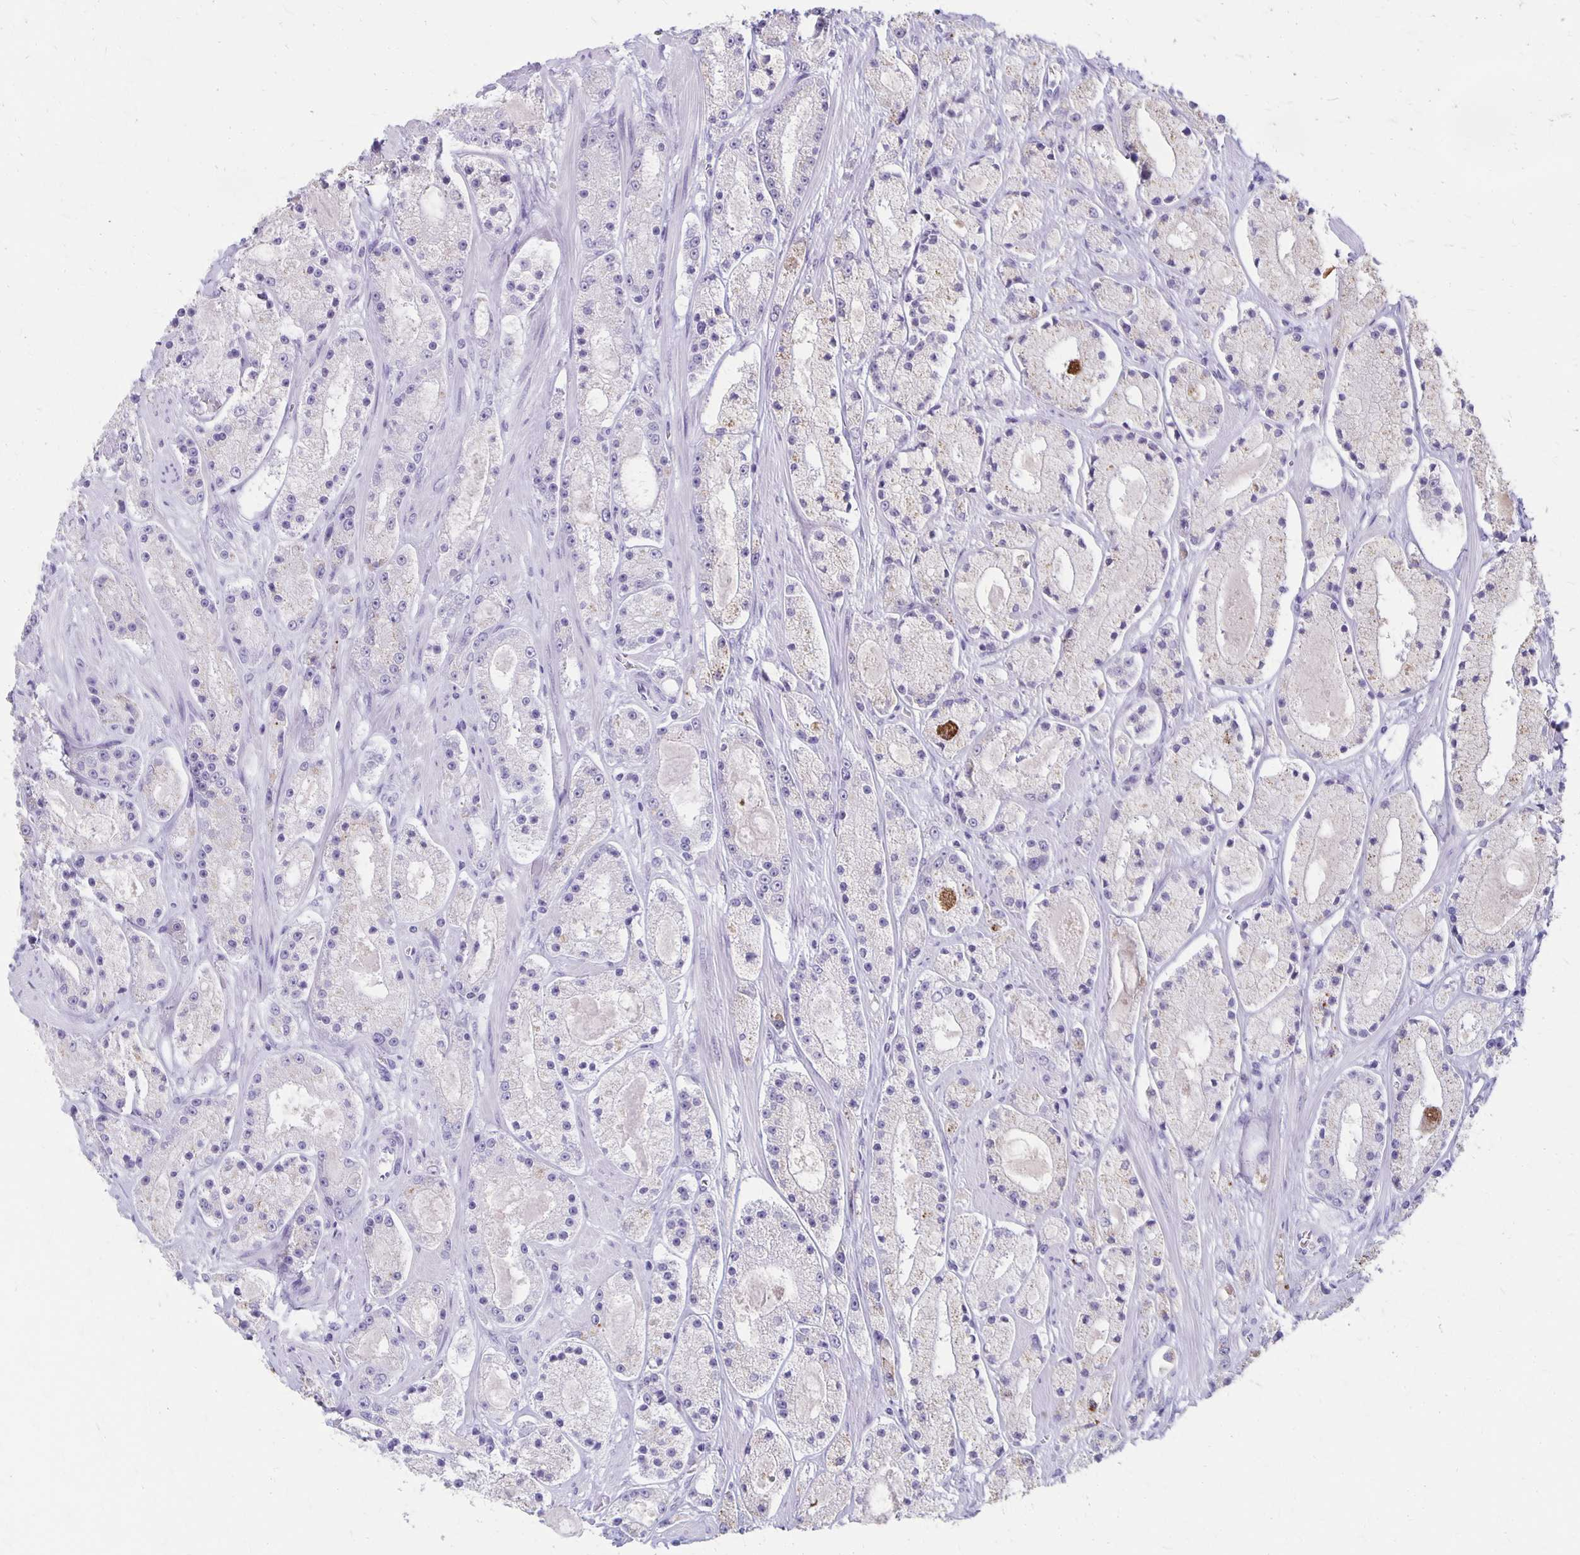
{"staining": {"intensity": "negative", "quantity": "none", "location": "none"}, "tissue": "prostate cancer", "cell_type": "Tumor cells", "image_type": "cancer", "snomed": [{"axis": "morphology", "description": "Adenocarcinoma, High grade"}, {"axis": "topography", "description": "Prostate"}], "caption": "Immunohistochemistry micrograph of prostate cancer stained for a protein (brown), which shows no expression in tumor cells.", "gene": "MAGEC2", "patient": {"sex": "male", "age": 67}}